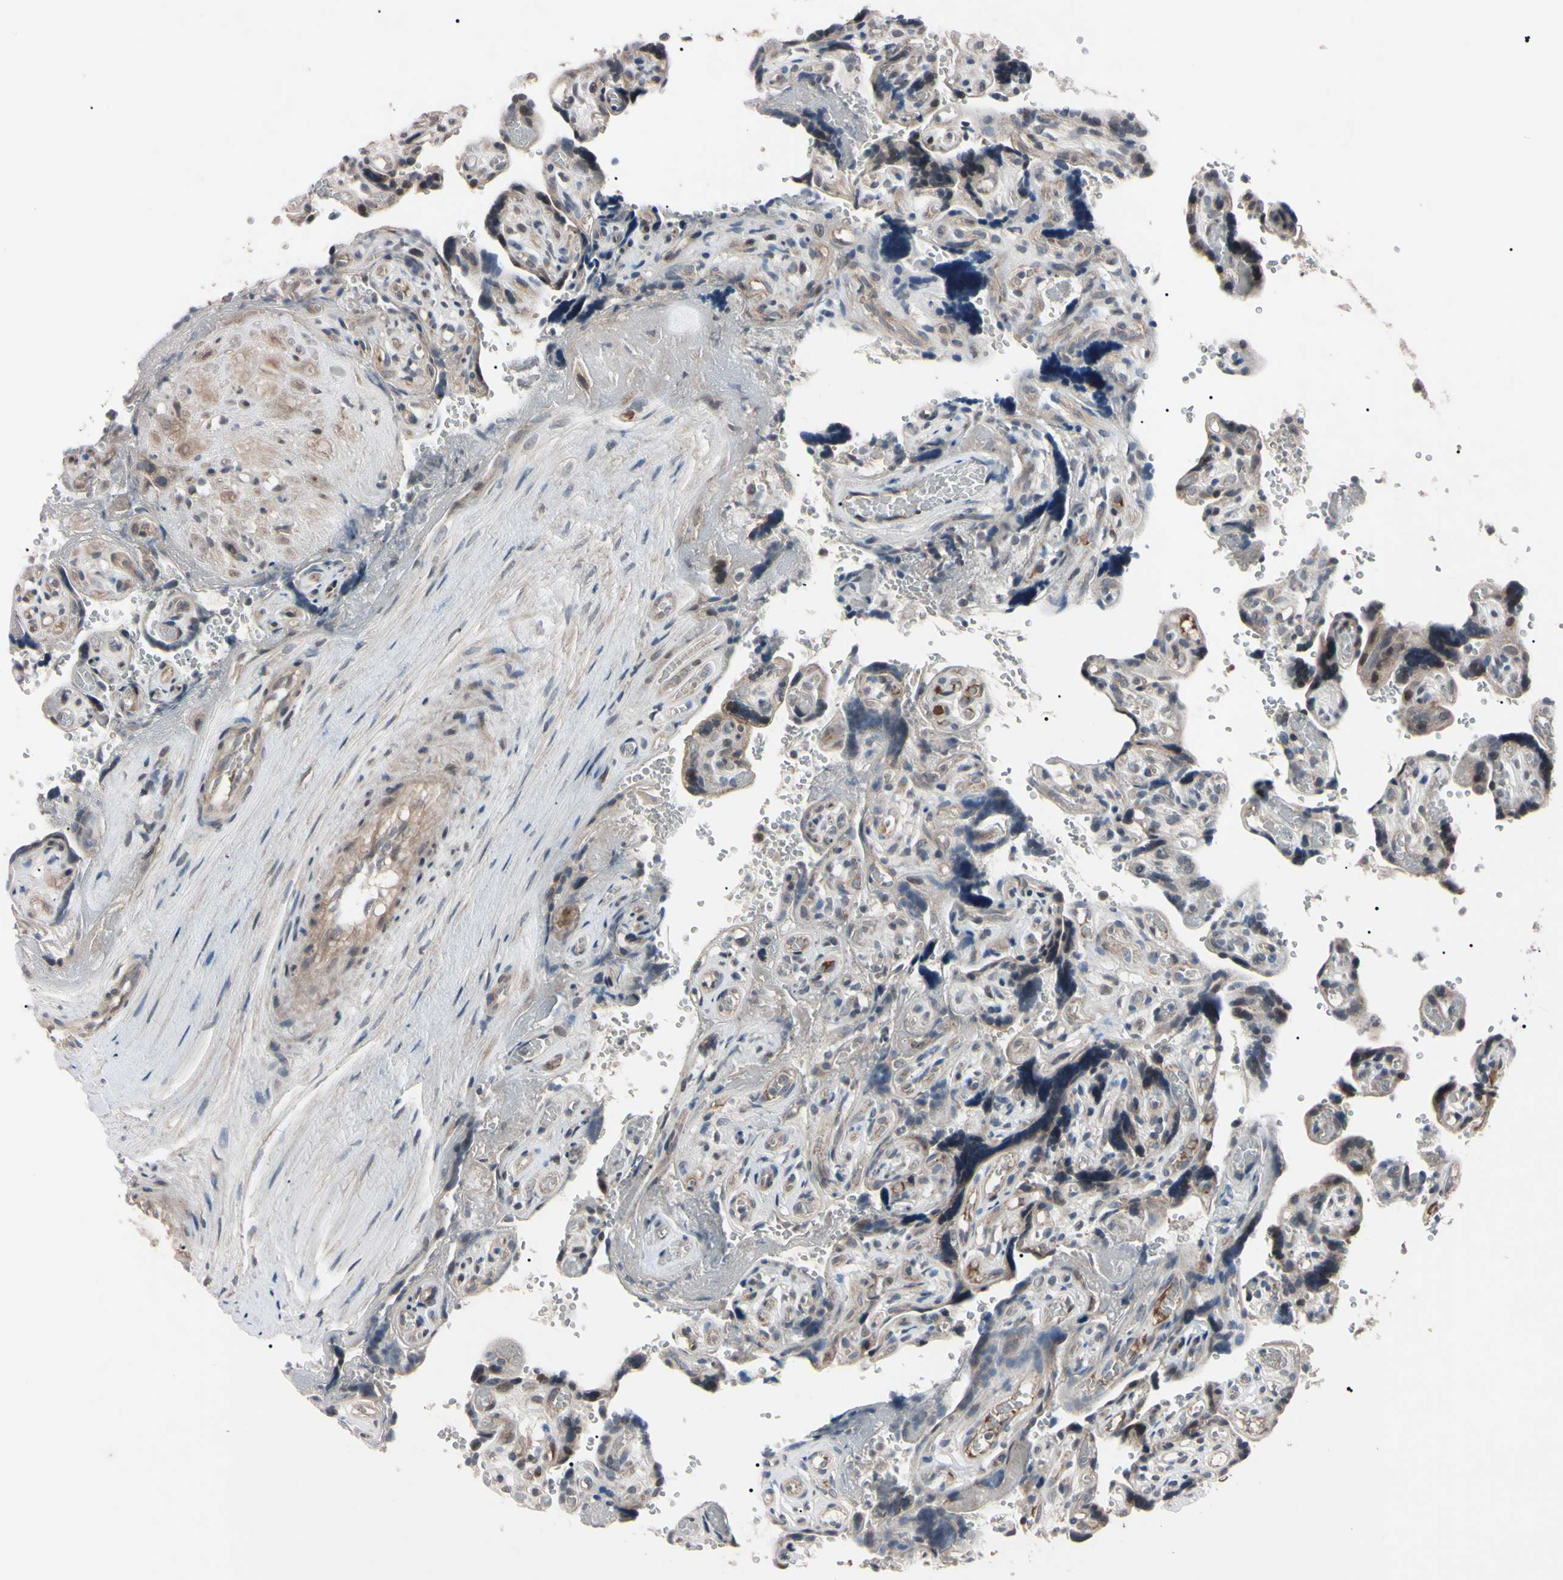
{"staining": {"intensity": "moderate", "quantity": "25%-75%", "location": "cytoplasmic/membranous,nuclear"}, "tissue": "placenta", "cell_type": "Trophoblastic cells", "image_type": "normal", "snomed": [{"axis": "morphology", "description": "Normal tissue, NOS"}, {"axis": "topography", "description": "Placenta"}], "caption": "Immunohistochemical staining of unremarkable placenta exhibits moderate cytoplasmic/membranous,nuclear protein positivity in approximately 25%-75% of trophoblastic cells.", "gene": "TNFRSF1A", "patient": {"sex": "female", "age": 30}}